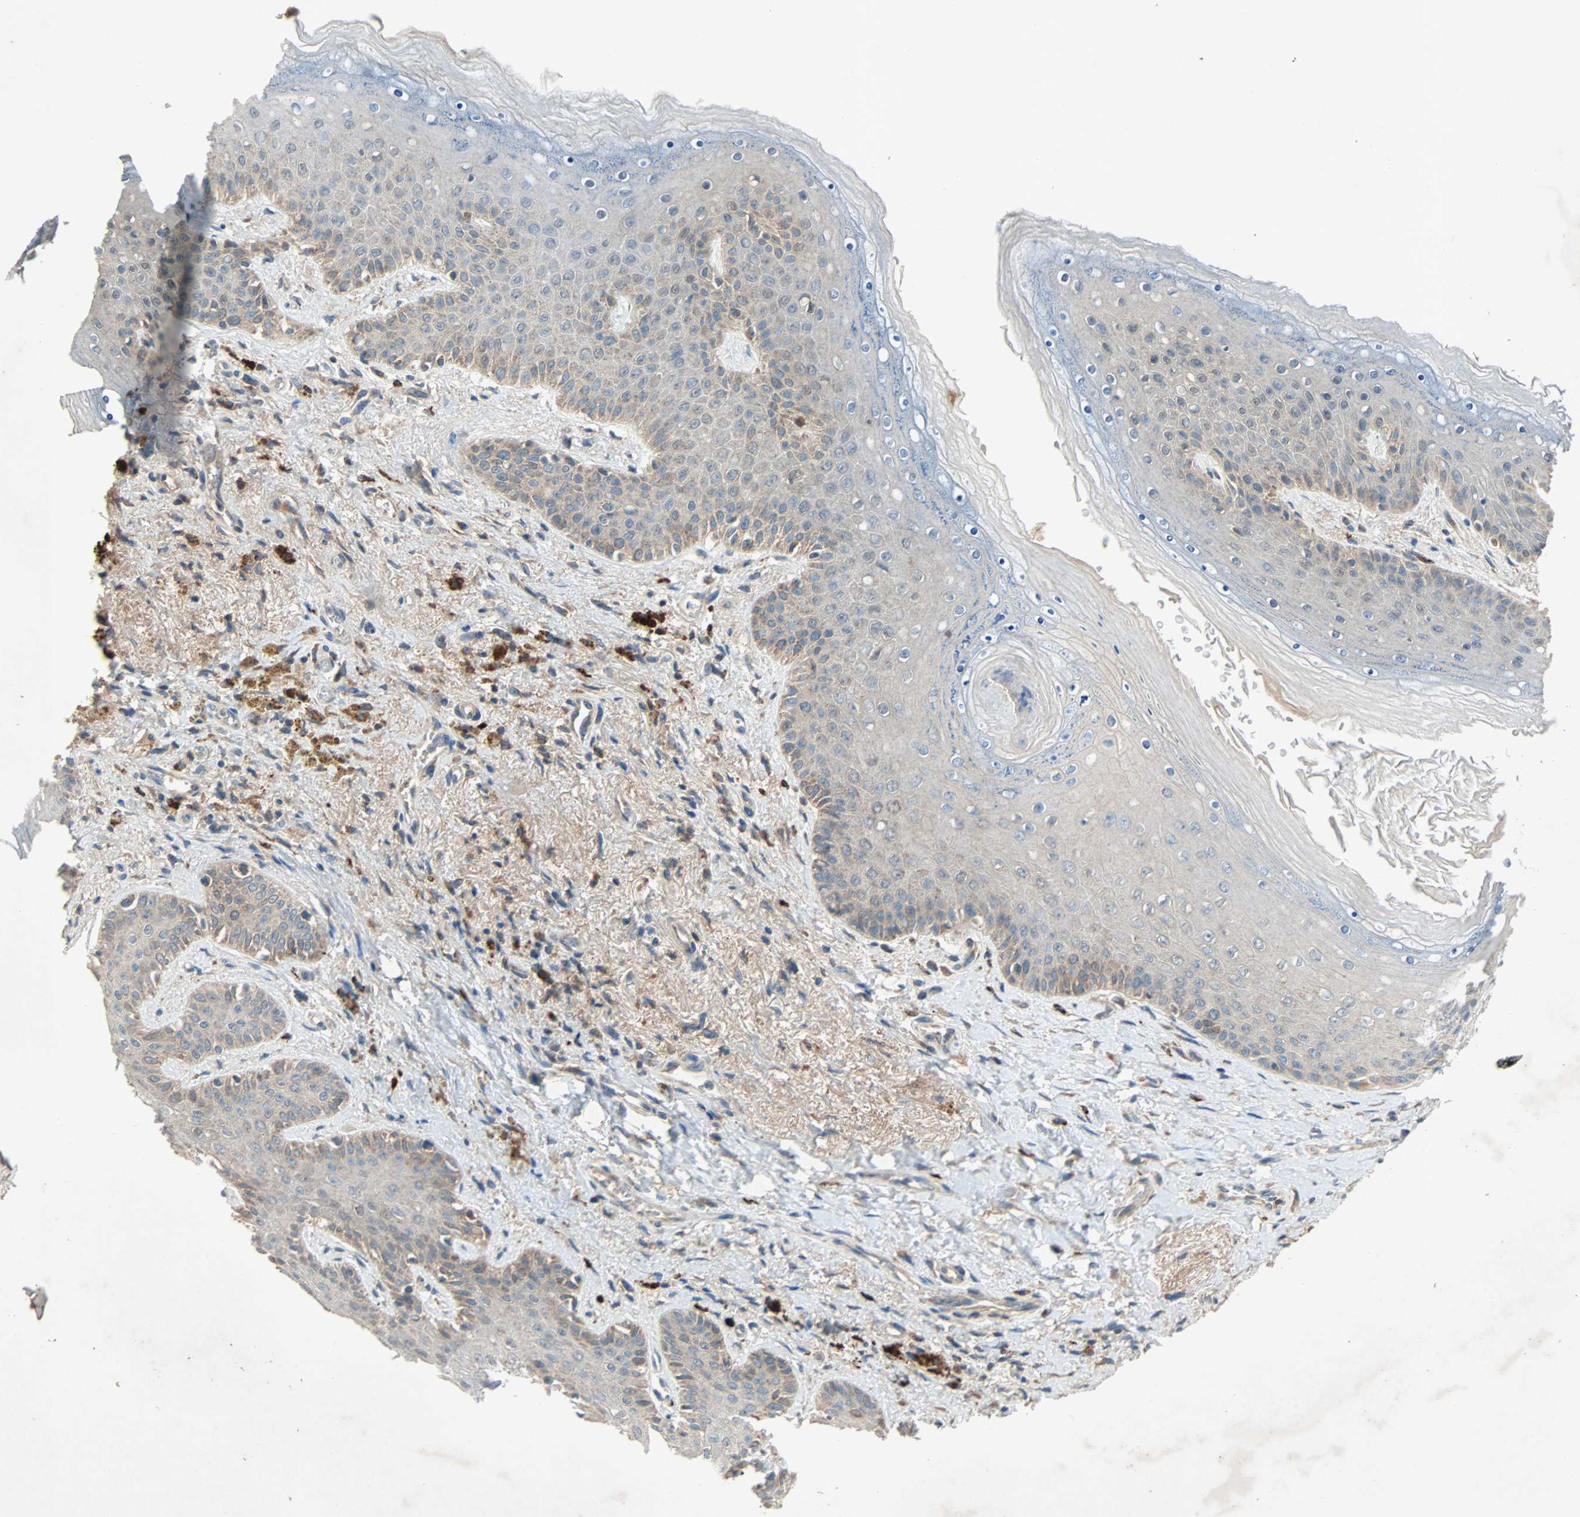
{"staining": {"intensity": "weak", "quantity": "25%-75%", "location": "cytoplasmic/membranous"}, "tissue": "skin", "cell_type": "Epidermal cells", "image_type": "normal", "snomed": [{"axis": "morphology", "description": "Normal tissue, NOS"}, {"axis": "topography", "description": "Anal"}], "caption": "Skin stained with a brown dye demonstrates weak cytoplasmic/membranous positive positivity in approximately 25%-75% of epidermal cells.", "gene": "XYLT1", "patient": {"sex": "female", "age": 46}}